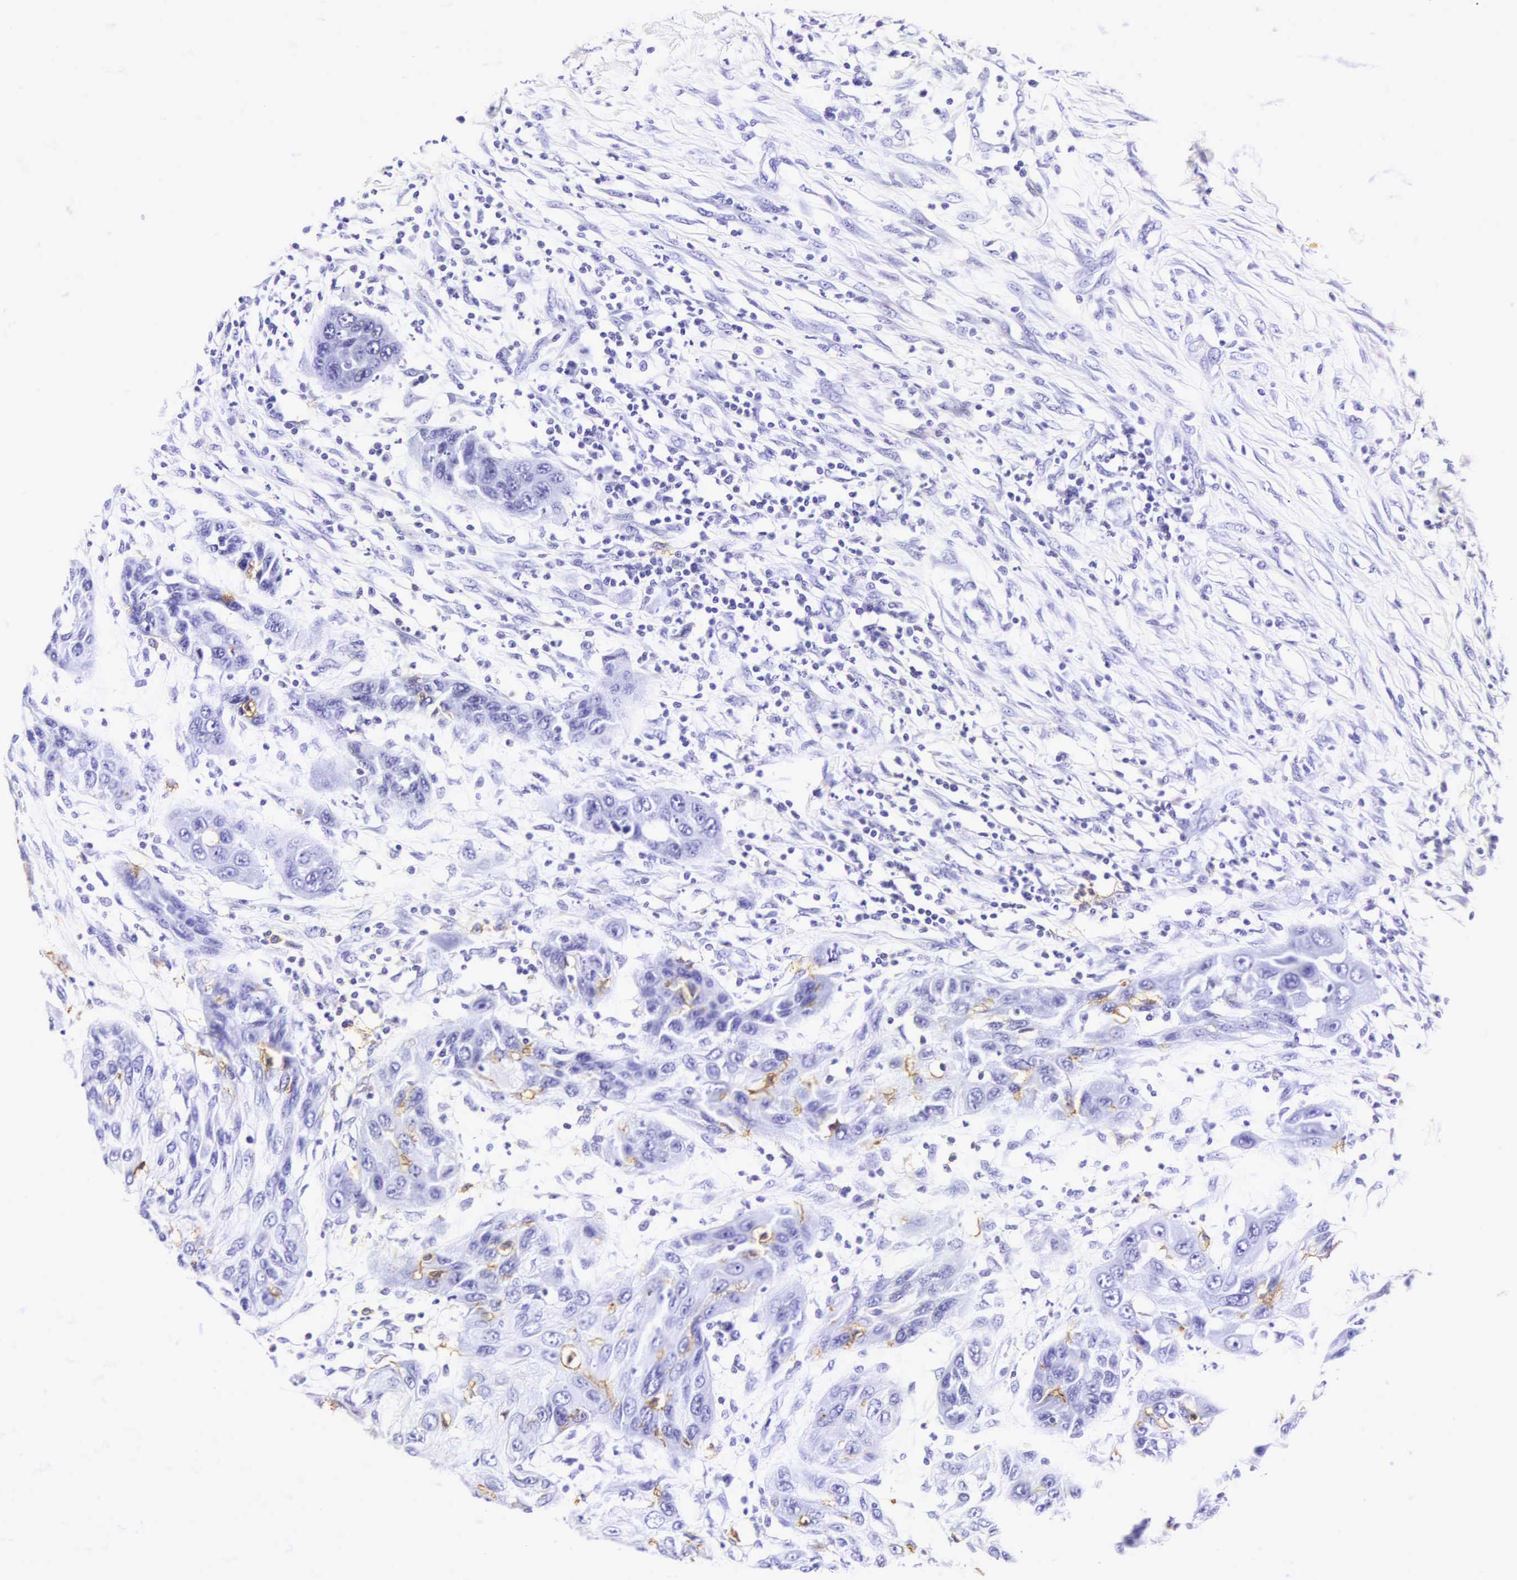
{"staining": {"intensity": "negative", "quantity": "none", "location": "none"}, "tissue": "skin cancer", "cell_type": "Tumor cells", "image_type": "cancer", "snomed": [{"axis": "morphology", "description": "Squamous cell carcinoma, NOS"}, {"axis": "topography", "description": "Skin"}, {"axis": "topography", "description": "Anal"}], "caption": "Immunohistochemical staining of human skin cancer demonstrates no significant expression in tumor cells. Nuclei are stained in blue.", "gene": "CD1A", "patient": {"sex": "male", "age": 61}}